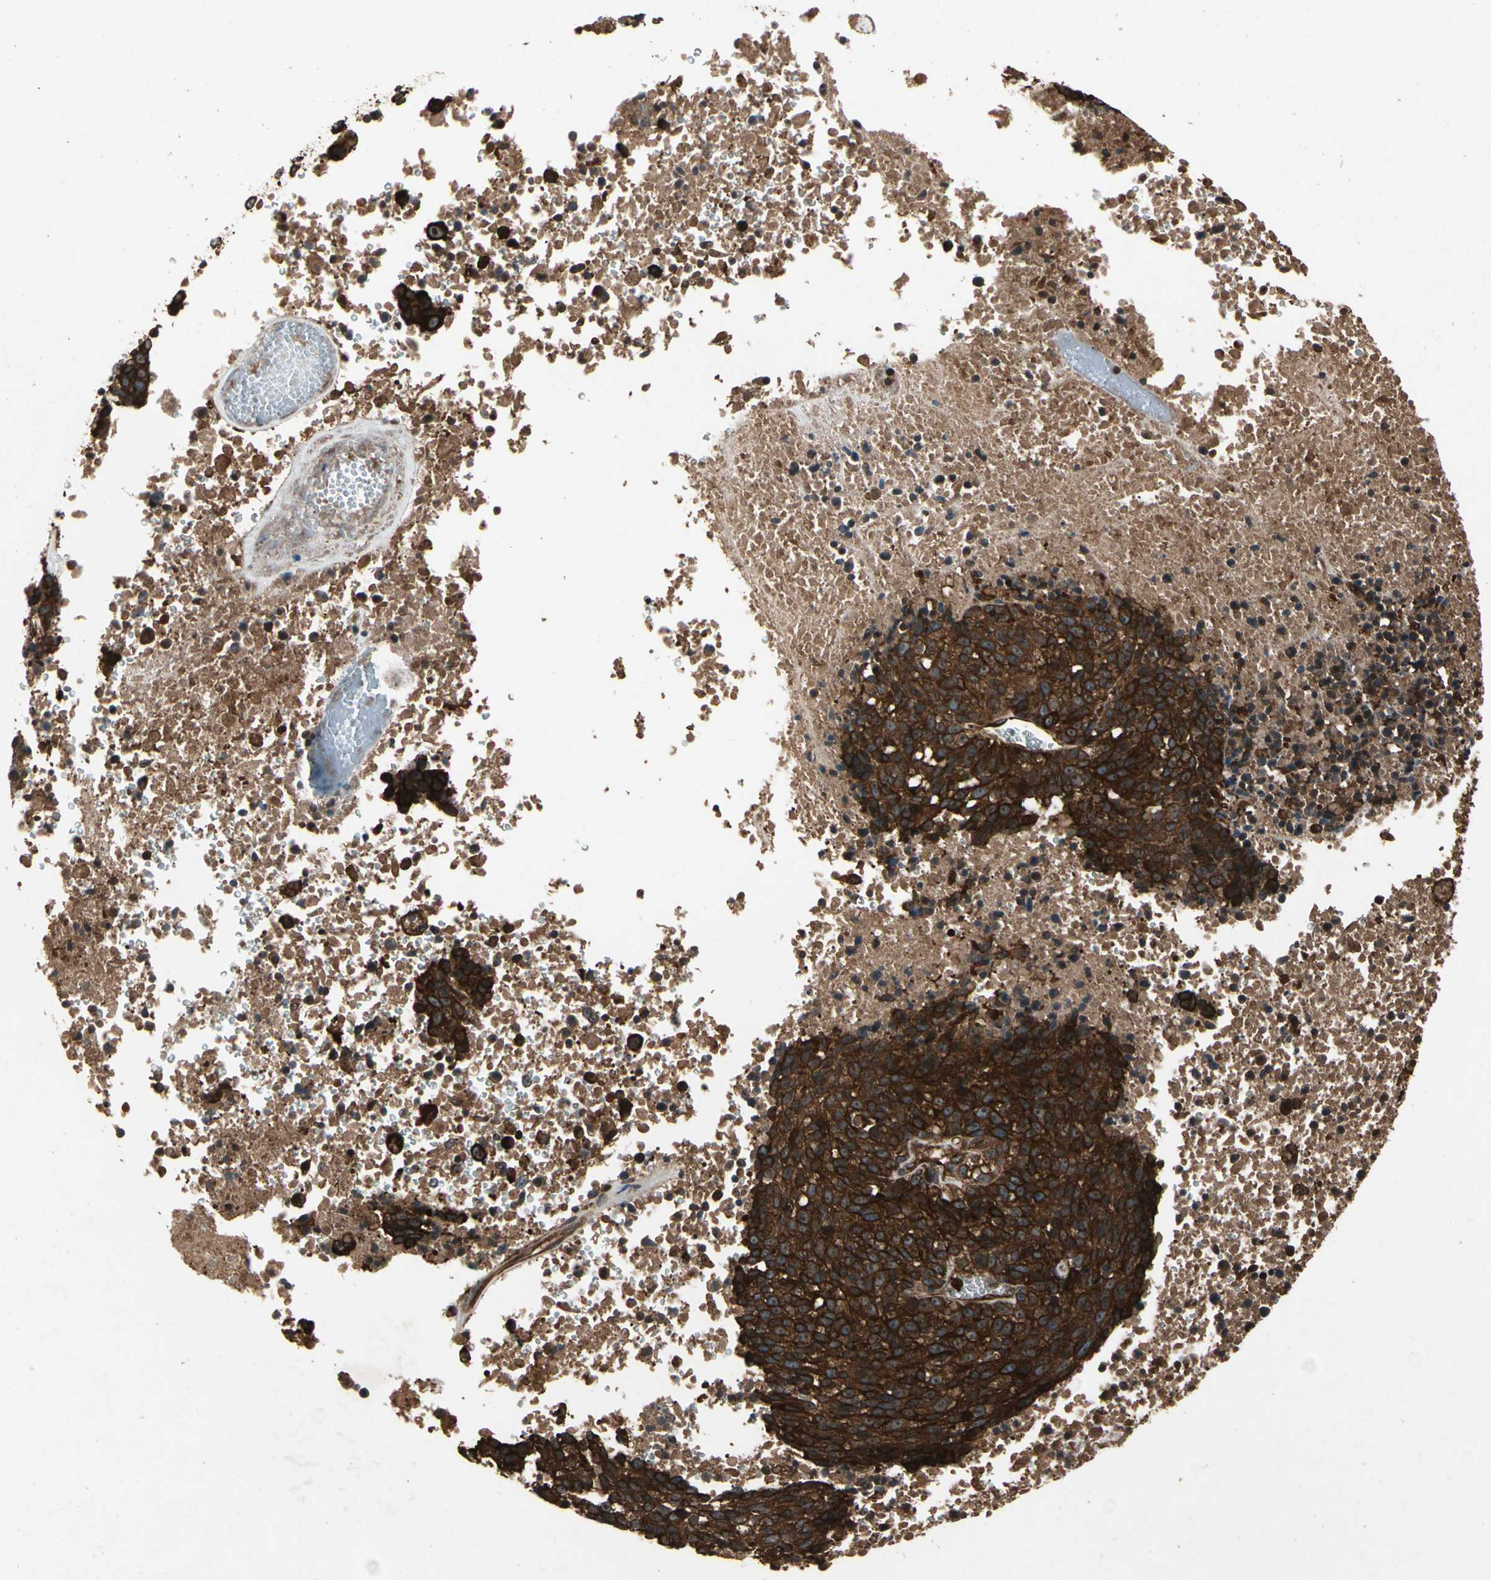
{"staining": {"intensity": "strong", "quantity": ">75%", "location": "cytoplasmic/membranous"}, "tissue": "melanoma", "cell_type": "Tumor cells", "image_type": "cancer", "snomed": [{"axis": "morphology", "description": "Malignant melanoma, Metastatic site"}, {"axis": "topography", "description": "Cerebral cortex"}], "caption": "Strong cytoplasmic/membranous positivity for a protein is present in about >75% of tumor cells of malignant melanoma (metastatic site) using immunohistochemistry.", "gene": "AGBL2", "patient": {"sex": "female", "age": 52}}